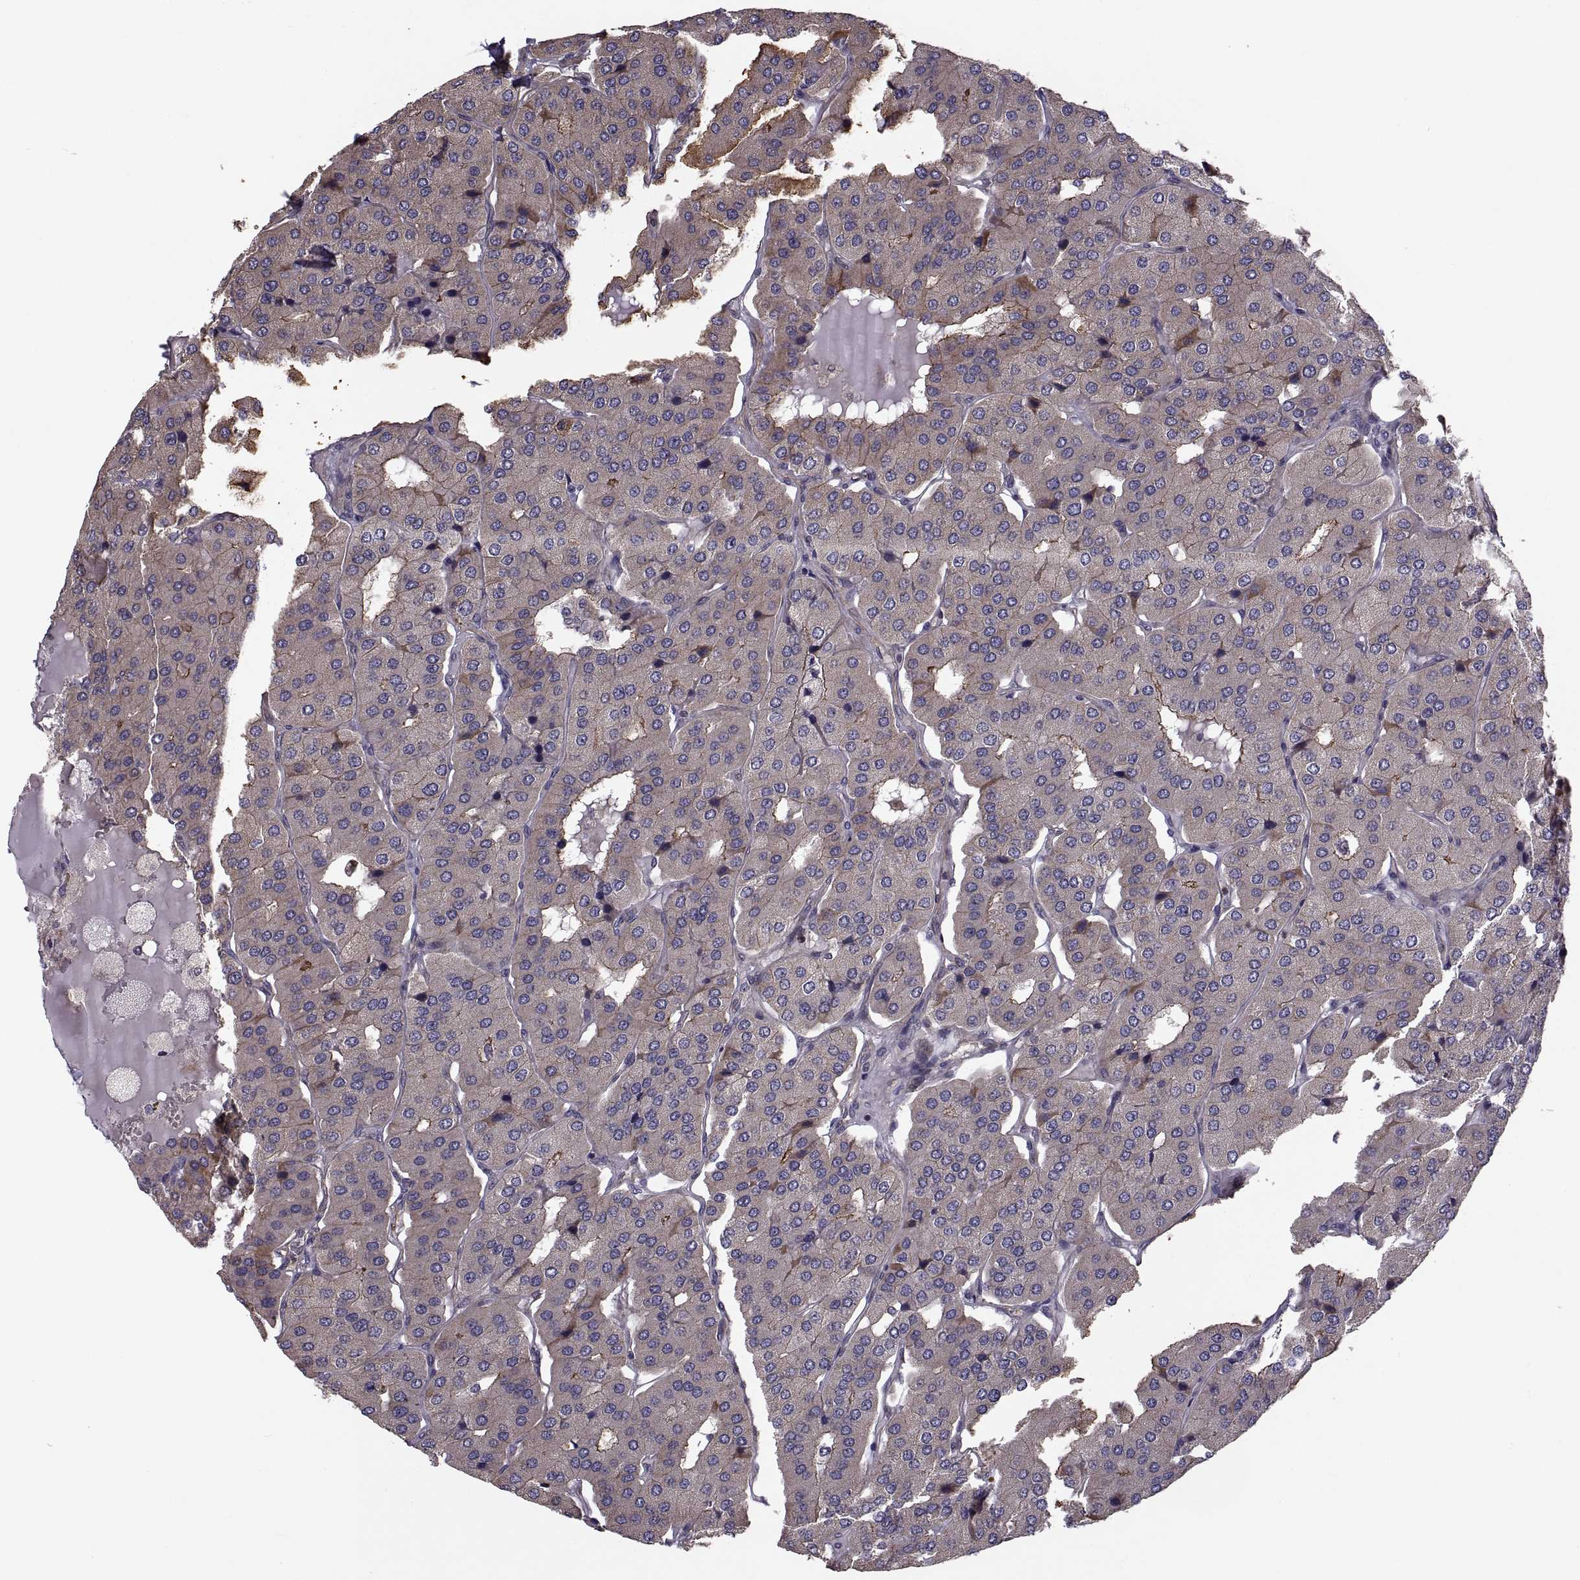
{"staining": {"intensity": "moderate", "quantity": "<25%", "location": "cytoplasmic/membranous"}, "tissue": "parathyroid gland", "cell_type": "Glandular cells", "image_type": "normal", "snomed": [{"axis": "morphology", "description": "Normal tissue, NOS"}, {"axis": "morphology", "description": "Adenoma, NOS"}, {"axis": "topography", "description": "Parathyroid gland"}], "caption": "Moderate cytoplasmic/membranous positivity for a protein is seen in approximately <25% of glandular cells of unremarkable parathyroid gland using immunohistochemistry.", "gene": "PMM2", "patient": {"sex": "female", "age": 86}}